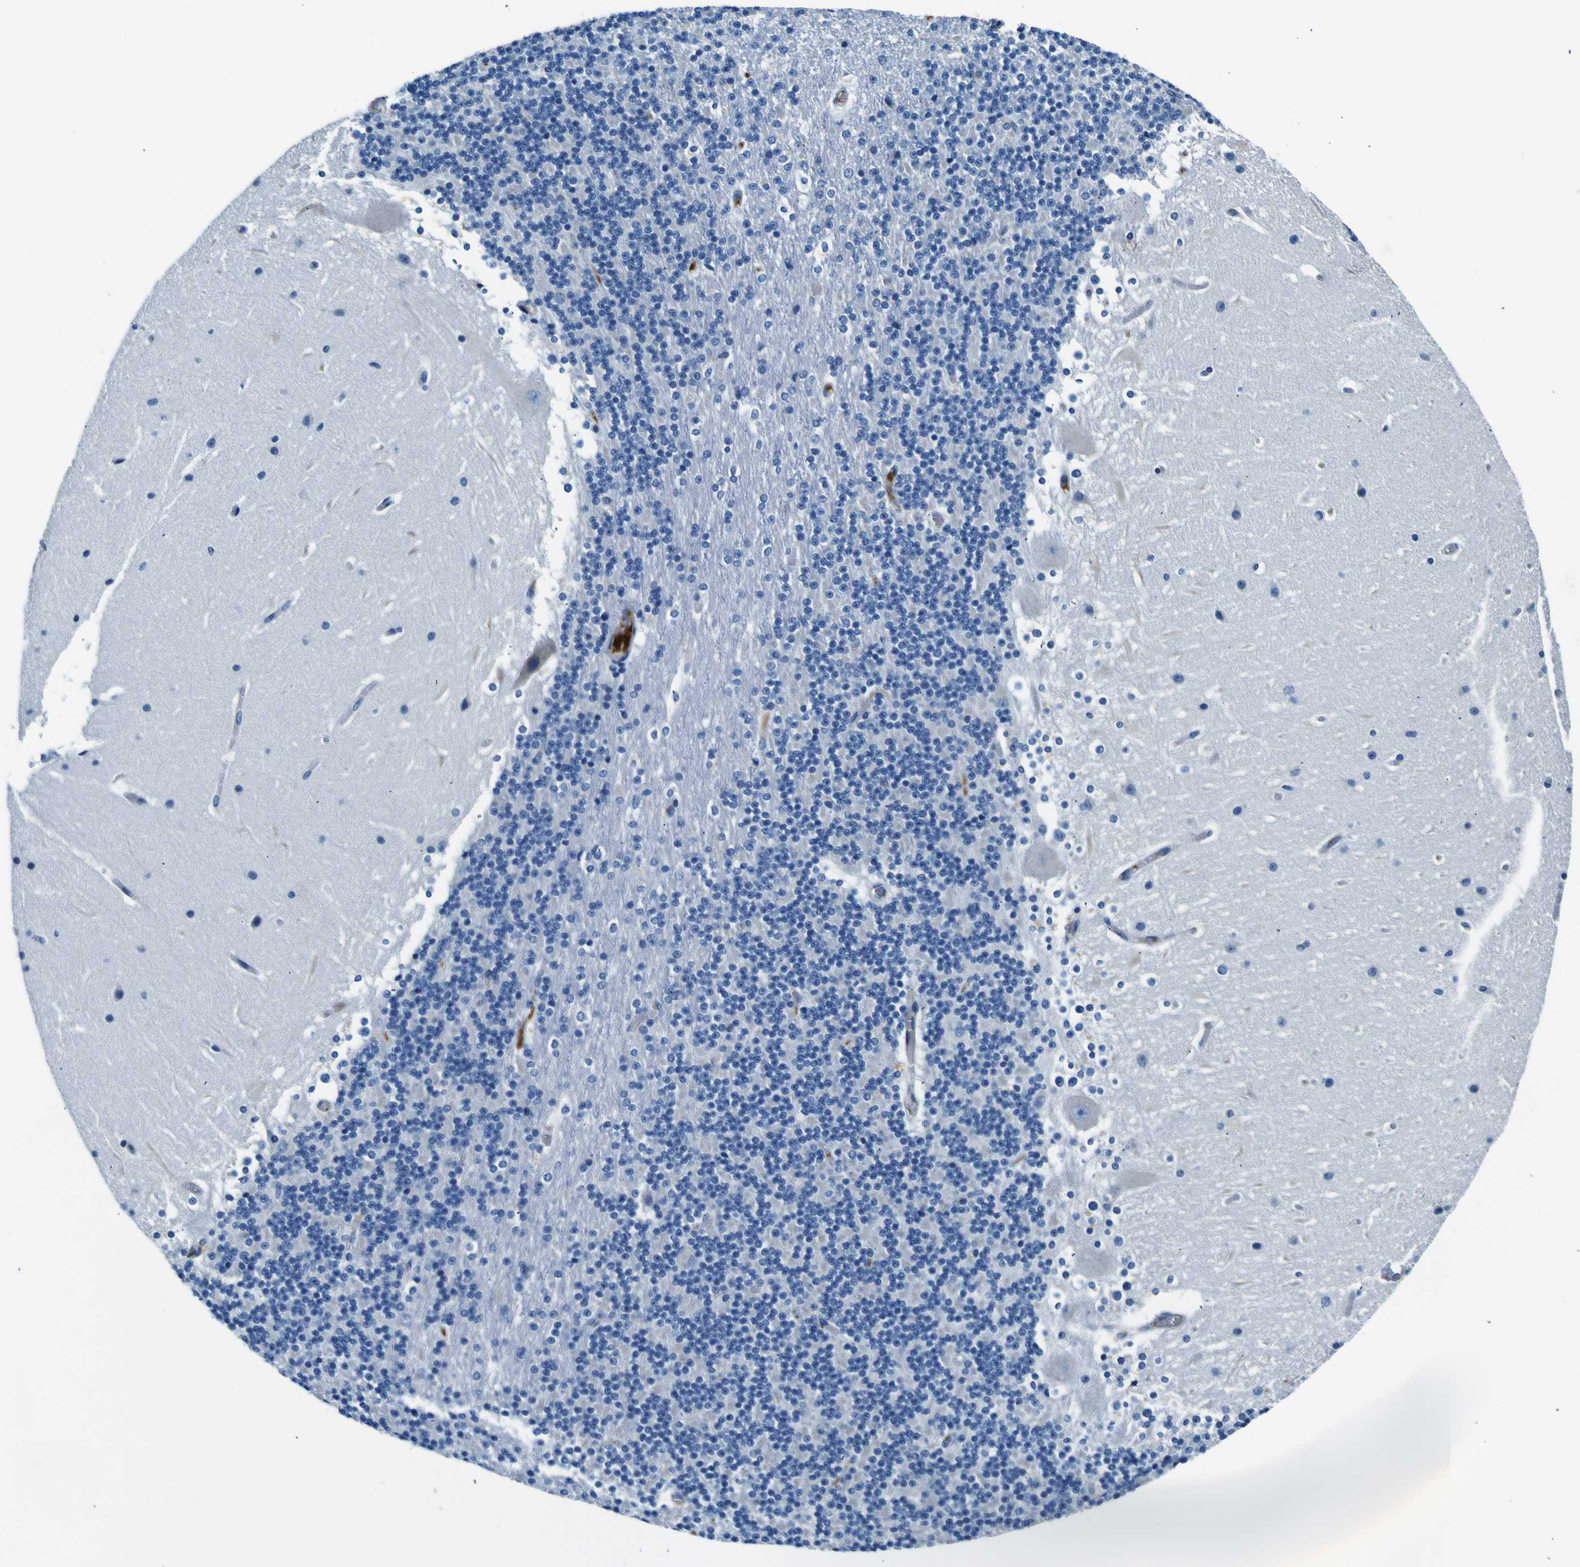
{"staining": {"intensity": "negative", "quantity": "none", "location": "none"}, "tissue": "cerebellum", "cell_type": "Cells in granular layer", "image_type": "normal", "snomed": [{"axis": "morphology", "description": "Normal tissue, NOS"}, {"axis": "topography", "description": "Cerebellum"}], "caption": "Histopathology image shows no protein expression in cells in granular layer of benign cerebellum.", "gene": "ADGRA2", "patient": {"sex": "female", "age": 19}}